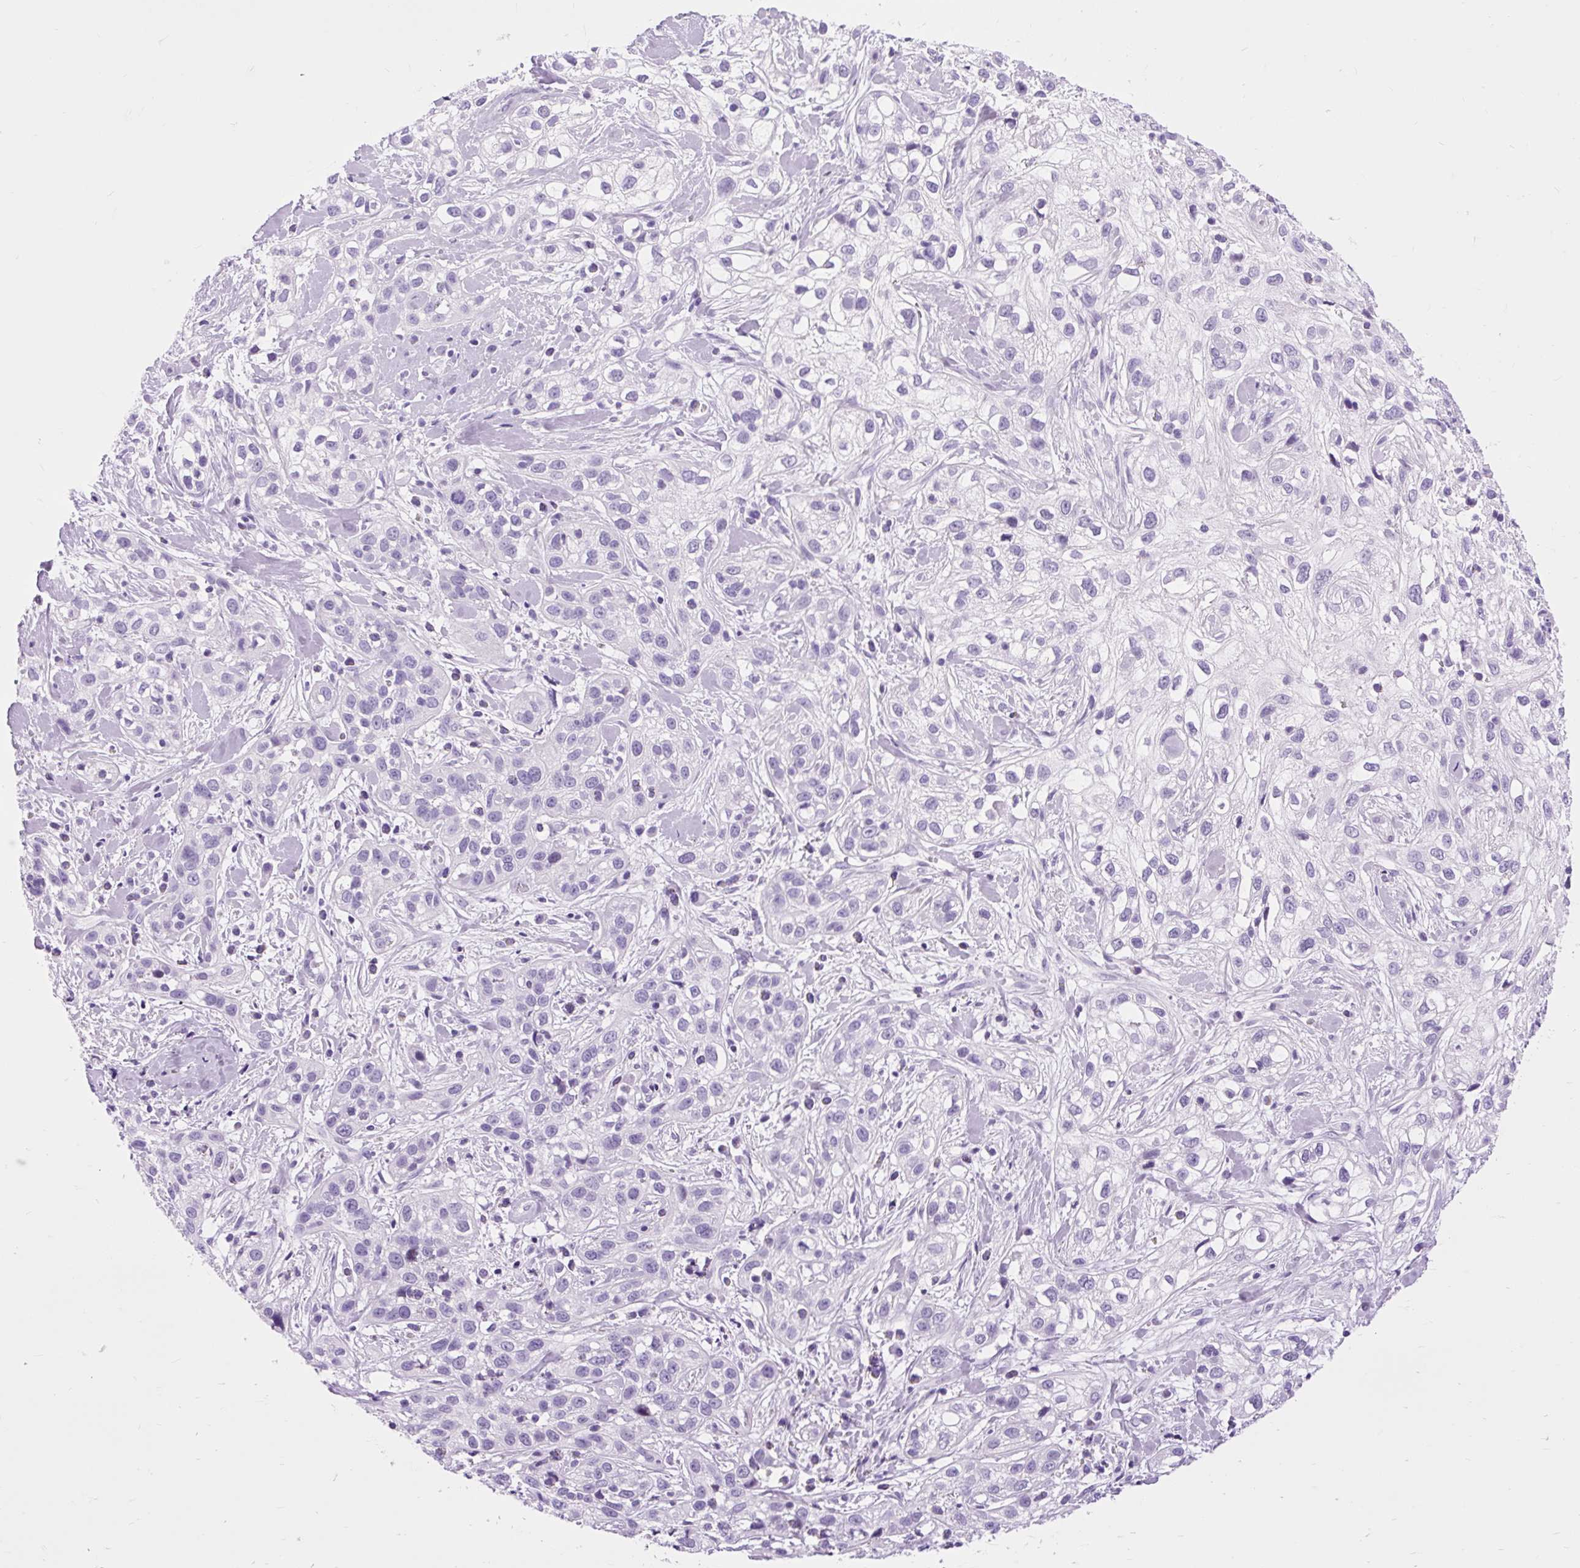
{"staining": {"intensity": "negative", "quantity": "none", "location": "none"}, "tissue": "skin cancer", "cell_type": "Tumor cells", "image_type": "cancer", "snomed": [{"axis": "morphology", "description": "Squamous cell carcinoma, NOS"}, {"axis": "topography", "description": "Skin"}], "caption": "The image shows no significant staining in tumor cells of skin cancer.", "gene": "DPP6", "patient": {"sex": "male", "age": 82}}